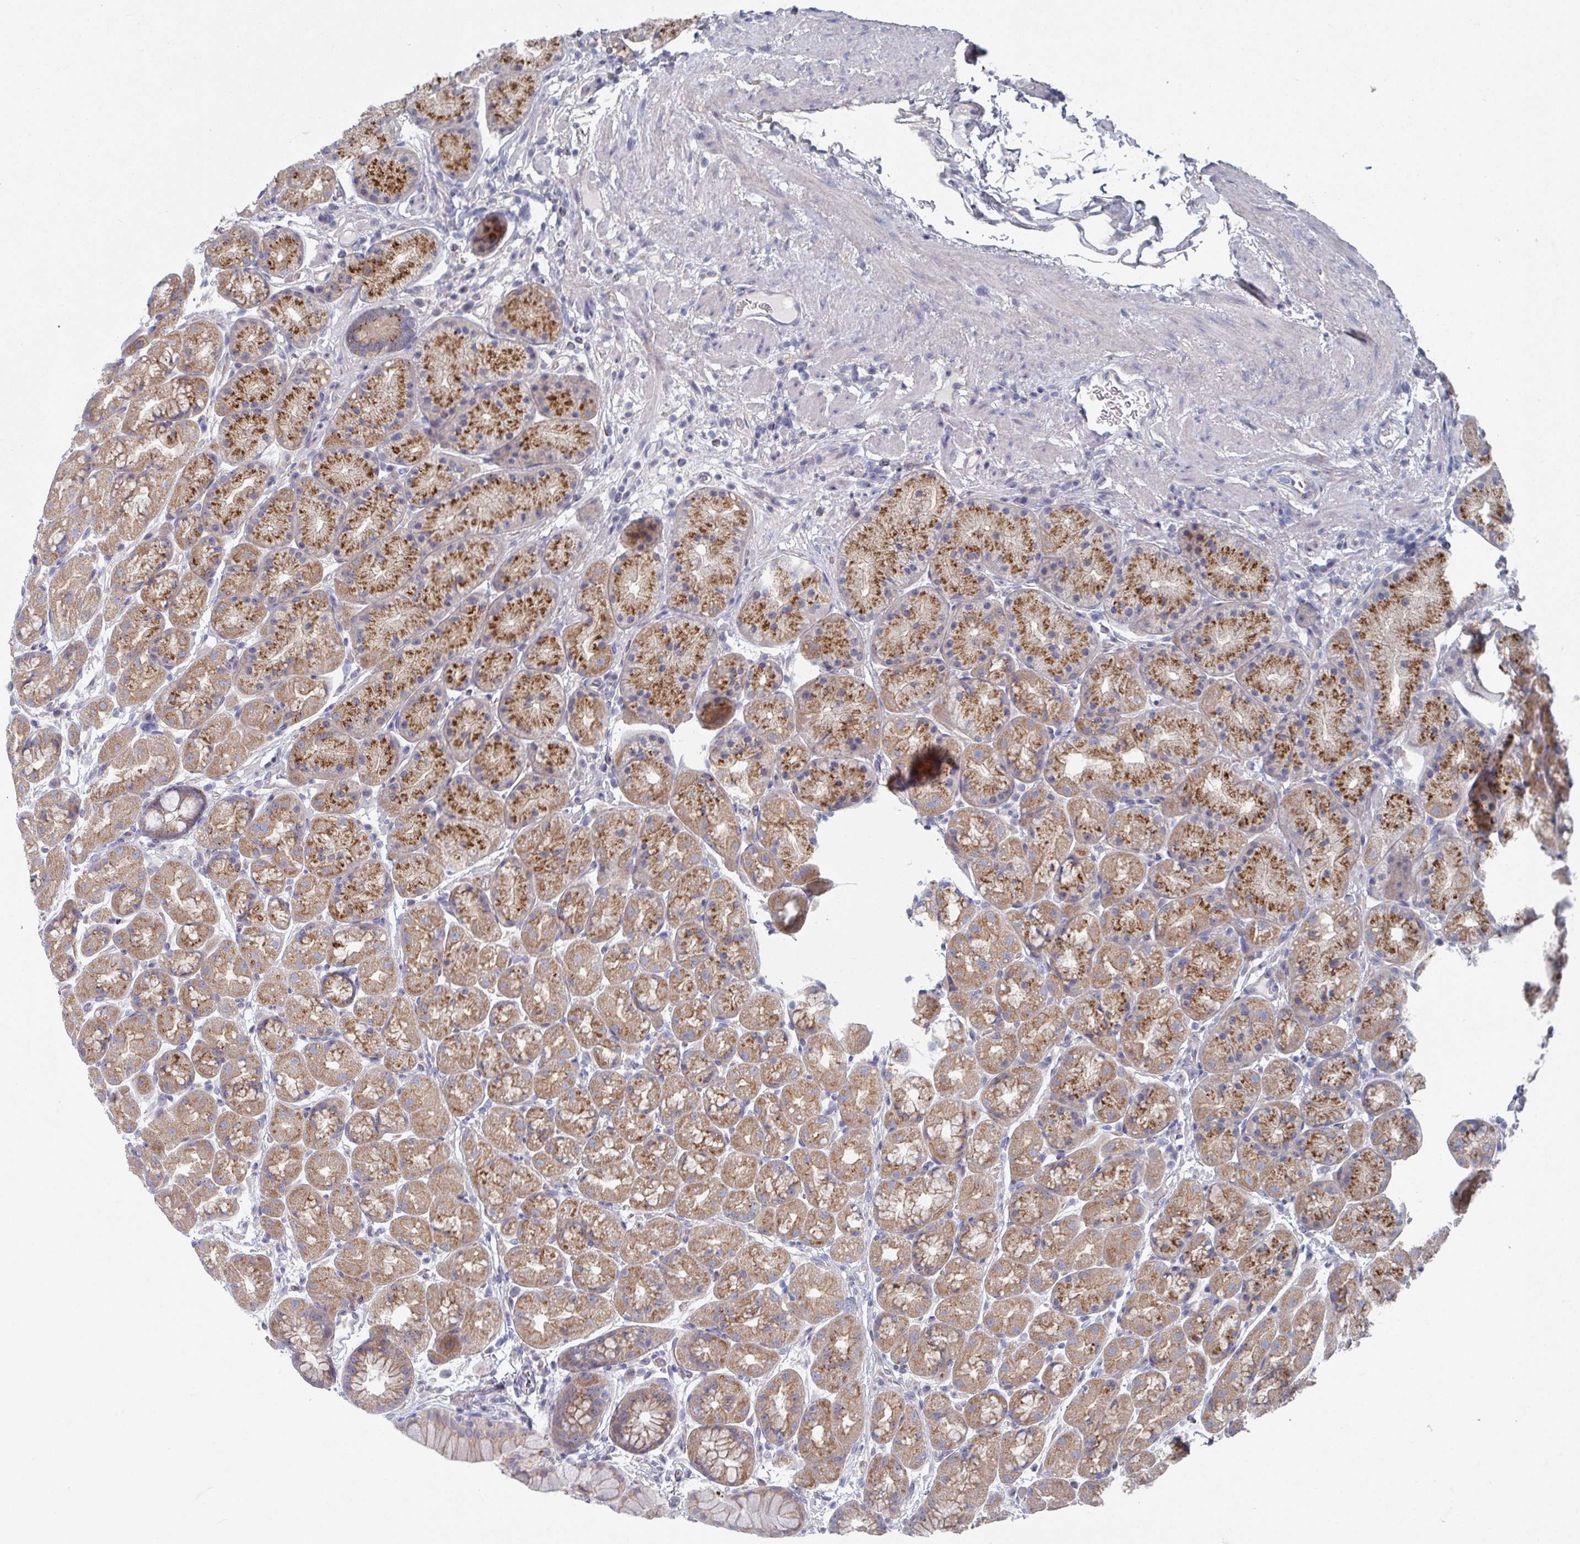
{"staining": {"intensity": "strong", "quantity": "25%-75%", "location": "cytoplasmic/membranous"}, "tissue": "stomach", "cell_type": "Glandular cells", "image_type": "normal", "snomed": [{"axis": "morphology", "description": "Normal tissue, NOS"}, {"axis": "topography", "description": "Stomach, lower"}], "caption": "This is an image of immunohistochemistry staining of unremarkable stomach, which shows strong expression in the cytoplasmic/membranous of glandular cells.", "gene": "EFL1", "patient": {"sex": "male", "age": 67}}